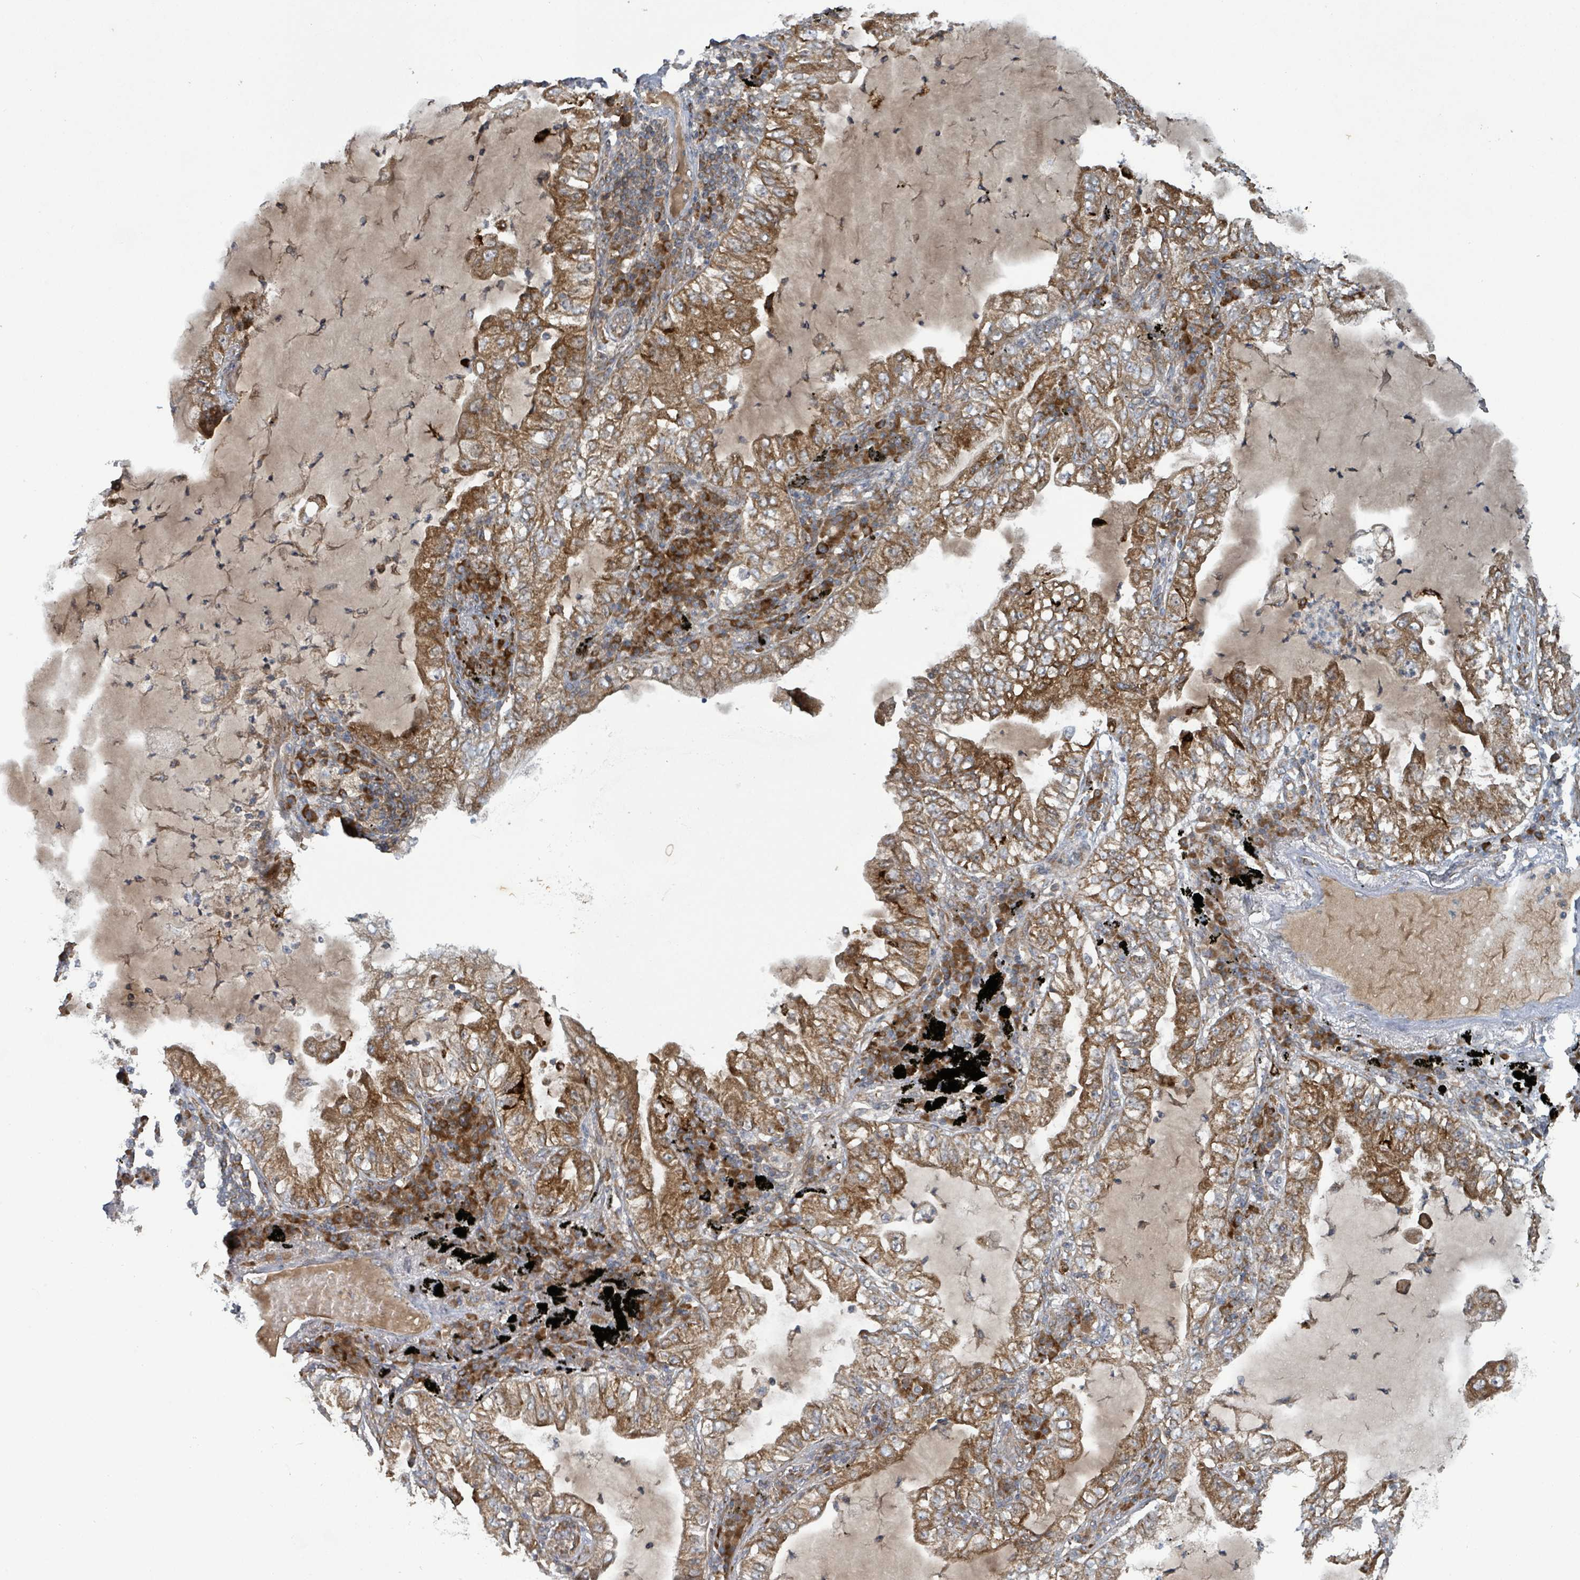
{"staining": {"intensity": "strong", "quantity": ">75%", "location": "cytoplasmic/membranous"}, "tissue": "lung cancer", "cell_type": "Tumor cells", "image_type": "cancer", "snomed": [{"axis": "morphology", "description": "Adenocarcinoma, NOS"}, {"axis": "topography", "description": "Lung"}], "caption": "About >75% of tumor cells in human lung adenocarcinoma exhibit strong cytoplasmic/membranous protein positivity as visualized by brown immunohistochemical staining.", "gene": "OR51E1", "patient": {"sex": "female", "age": 73}}